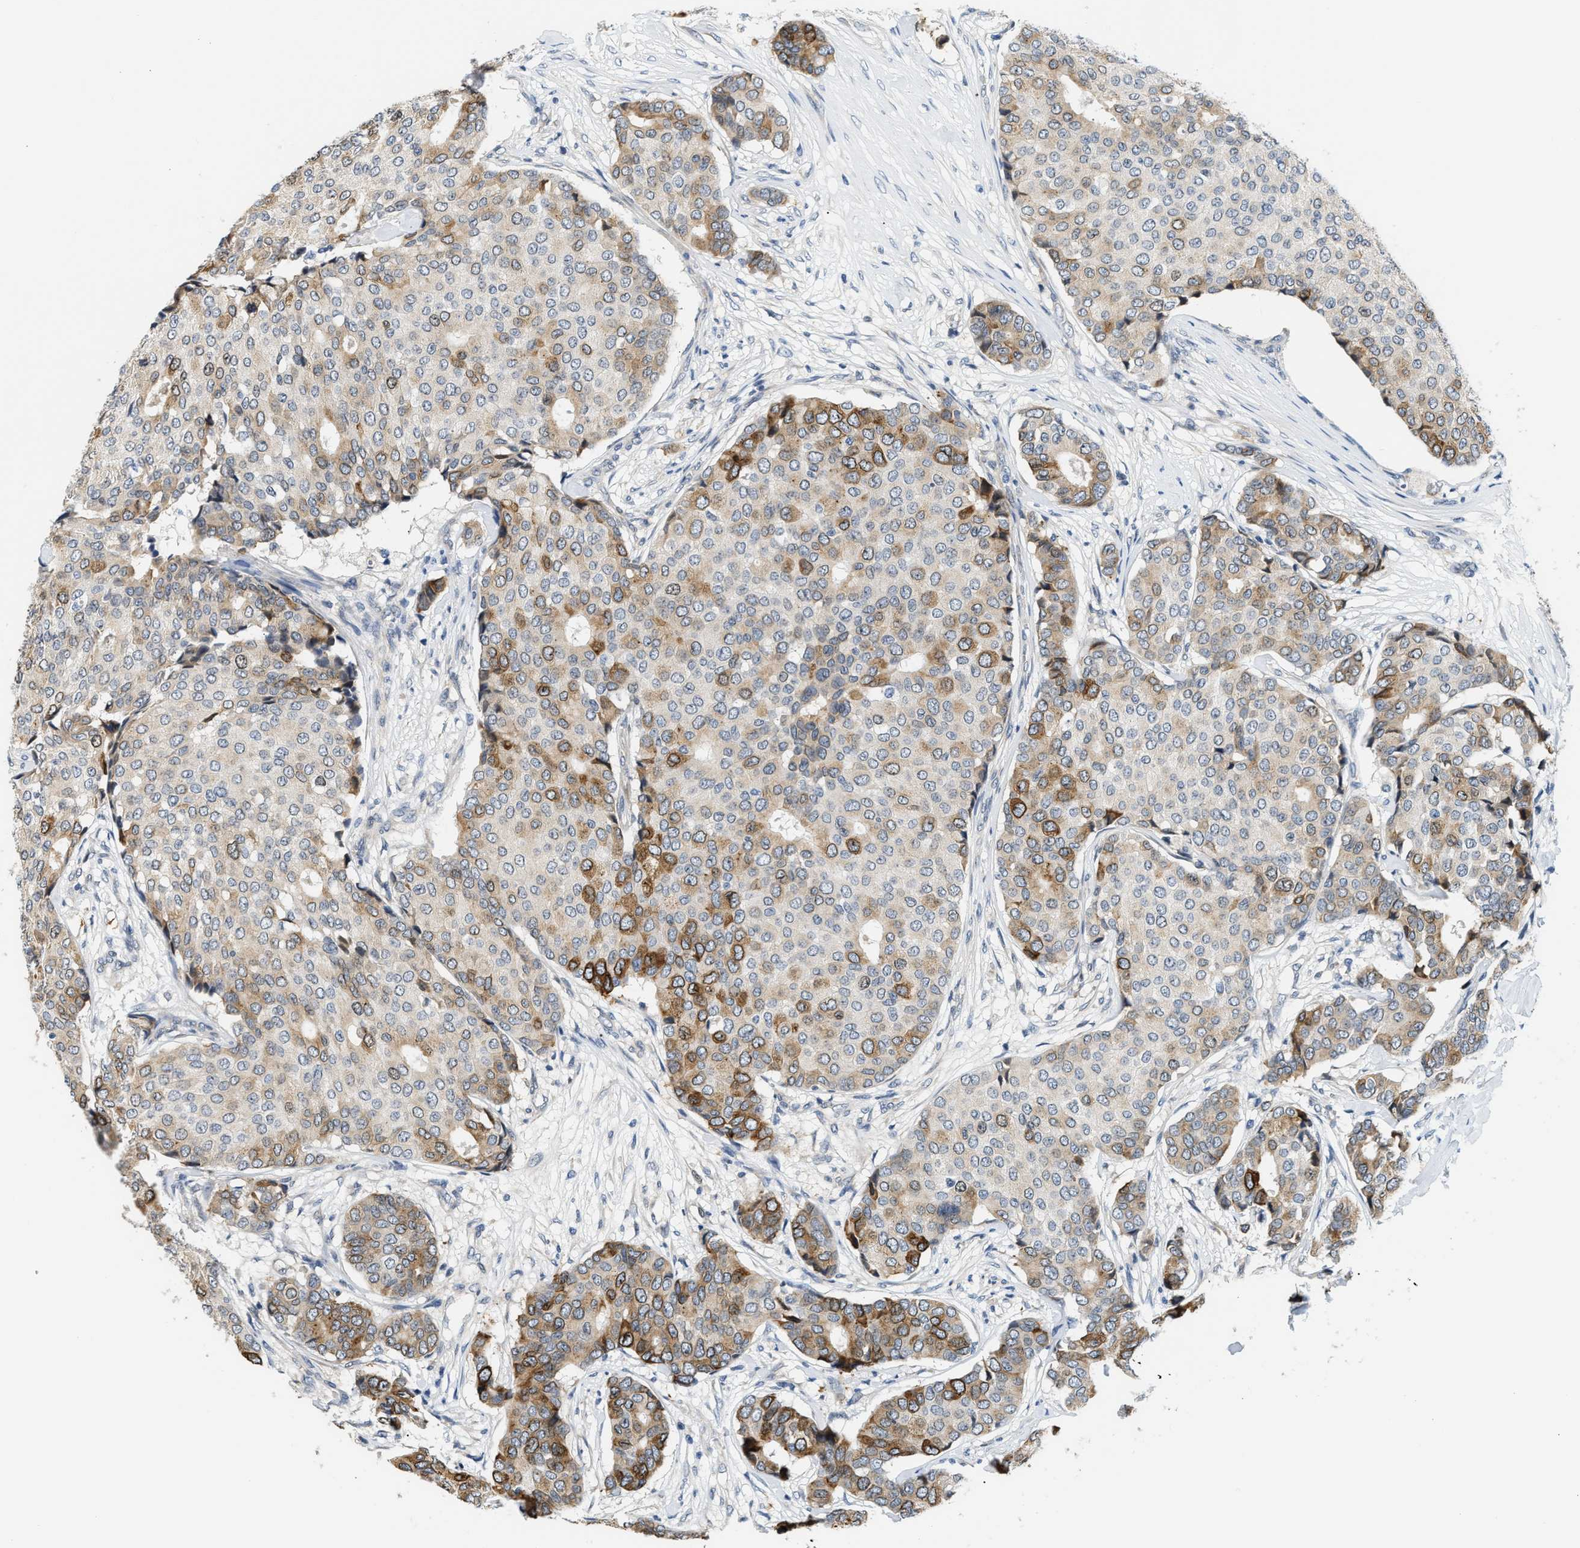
{"staining": {"intensity": "moderate", "quantity": "25%-75%", "location": "cytoplasmic/membranous"}, "tissue": "breast cancer", "cell_type": "Tumor cells", "image_type": "cancer", "snomed": [{"axis": "morphology", "description": "Duct carcinoma"}, {"axis": "topography", "description": "Breast"}], "caption": "Approximately 25%-75% of tumor cells in human invasive ductal carcinoma (breast) show moderate cytoplasmic/membranous protein staining as visualized by brown immunohistochemical staining.", "gene": "CLGN", "patient": {"sex": "female", "age": 75}}